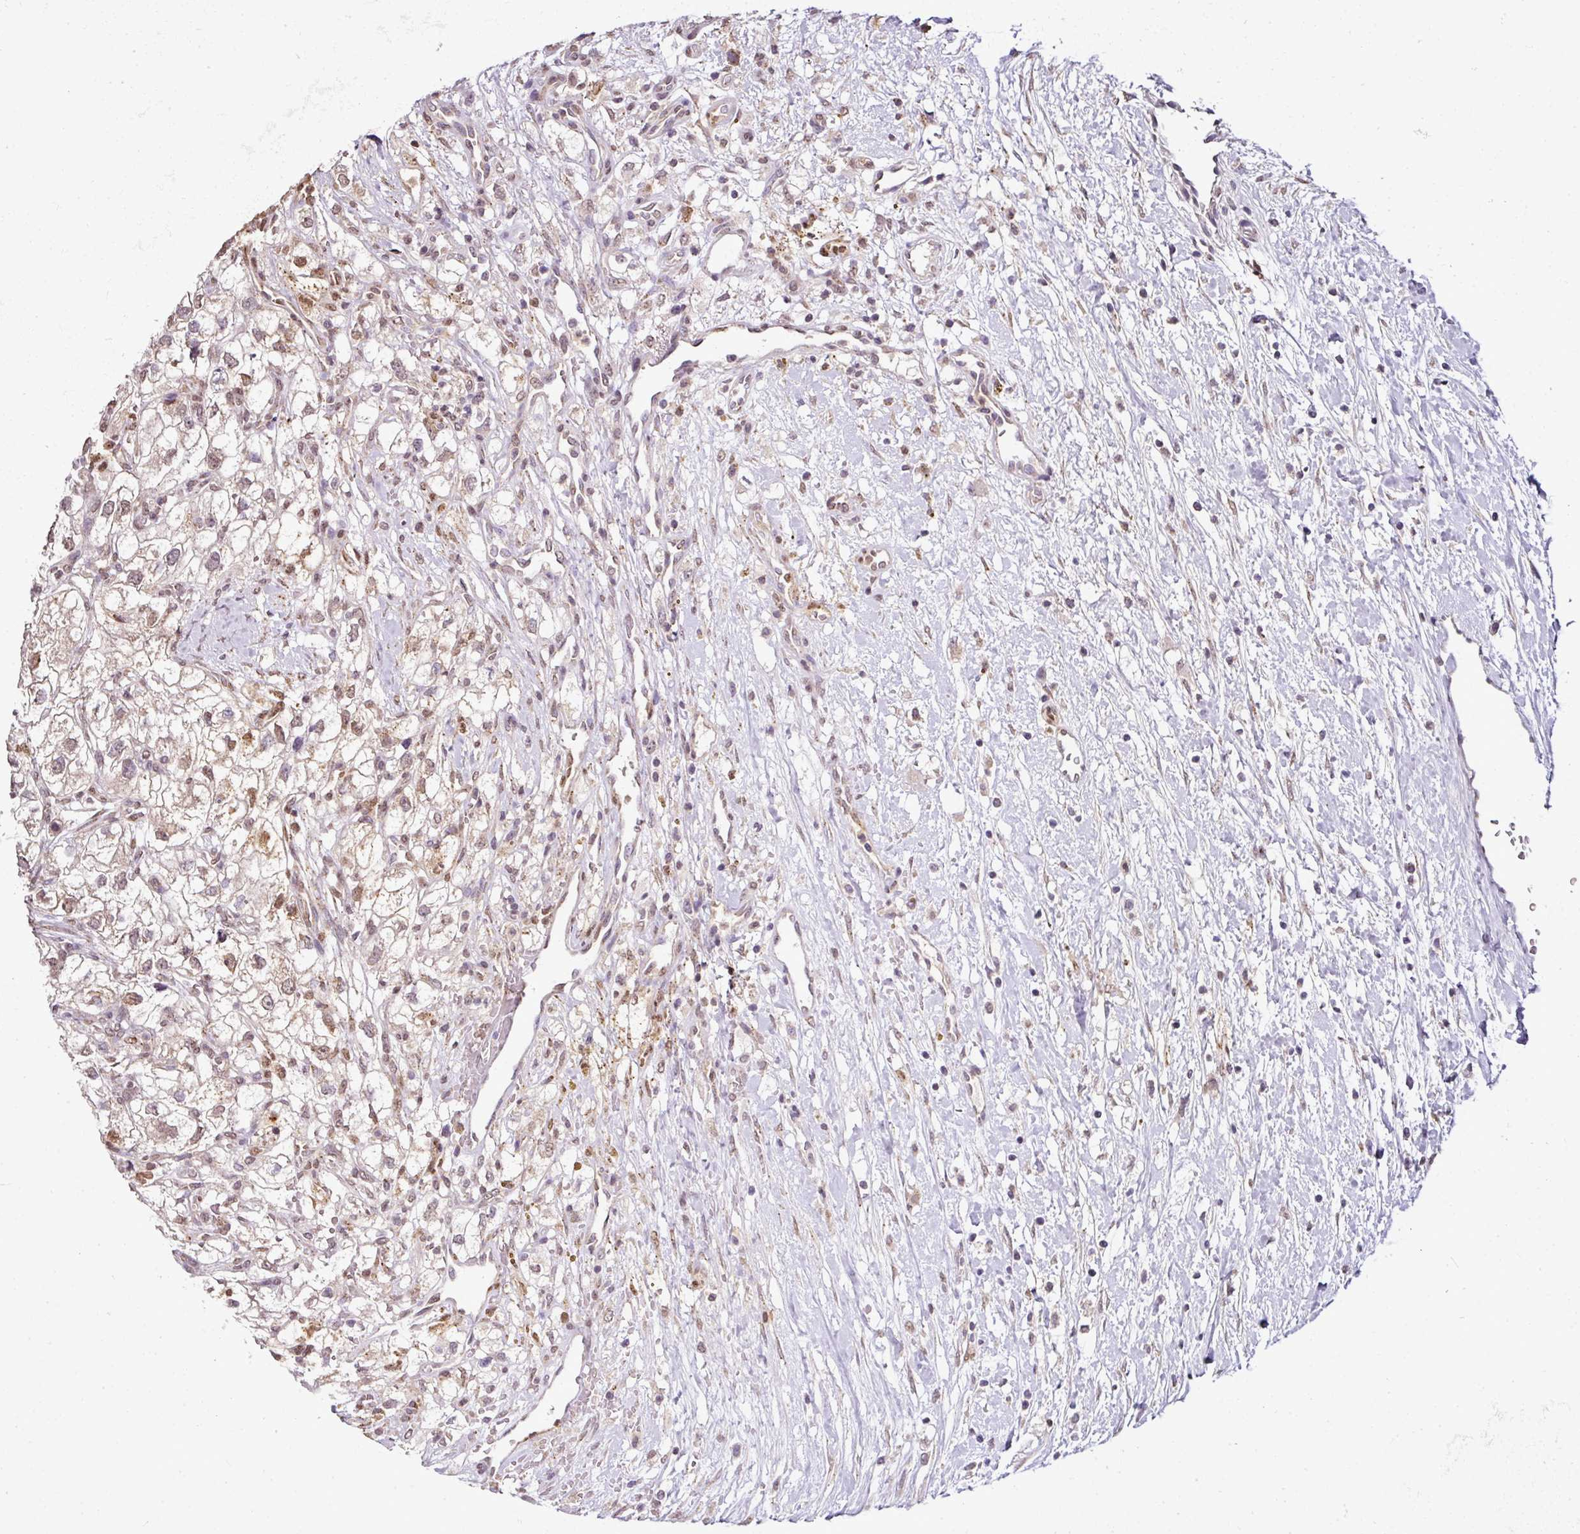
{"staining": {"intensity": "moderate", "quantity": ">75%", "location": "nuclear"}, "tissue": "renal cancer", "cell_type": "Tumor cells", "image_type": "cancer", "snomed": [{"axis": "morphology", "description": "Adenocarcinoma, NOS"}, {"axis": "topography", "description": "Kidney"}], "caption": "The micrograph shows immunohistochemical staining of adenocarcinoma (renal). There is moderate nuclear expression is seen in approximately >75% of tumor cells.", "gene": "JPH2", "patient": {"sex": "male", "age": 59}}